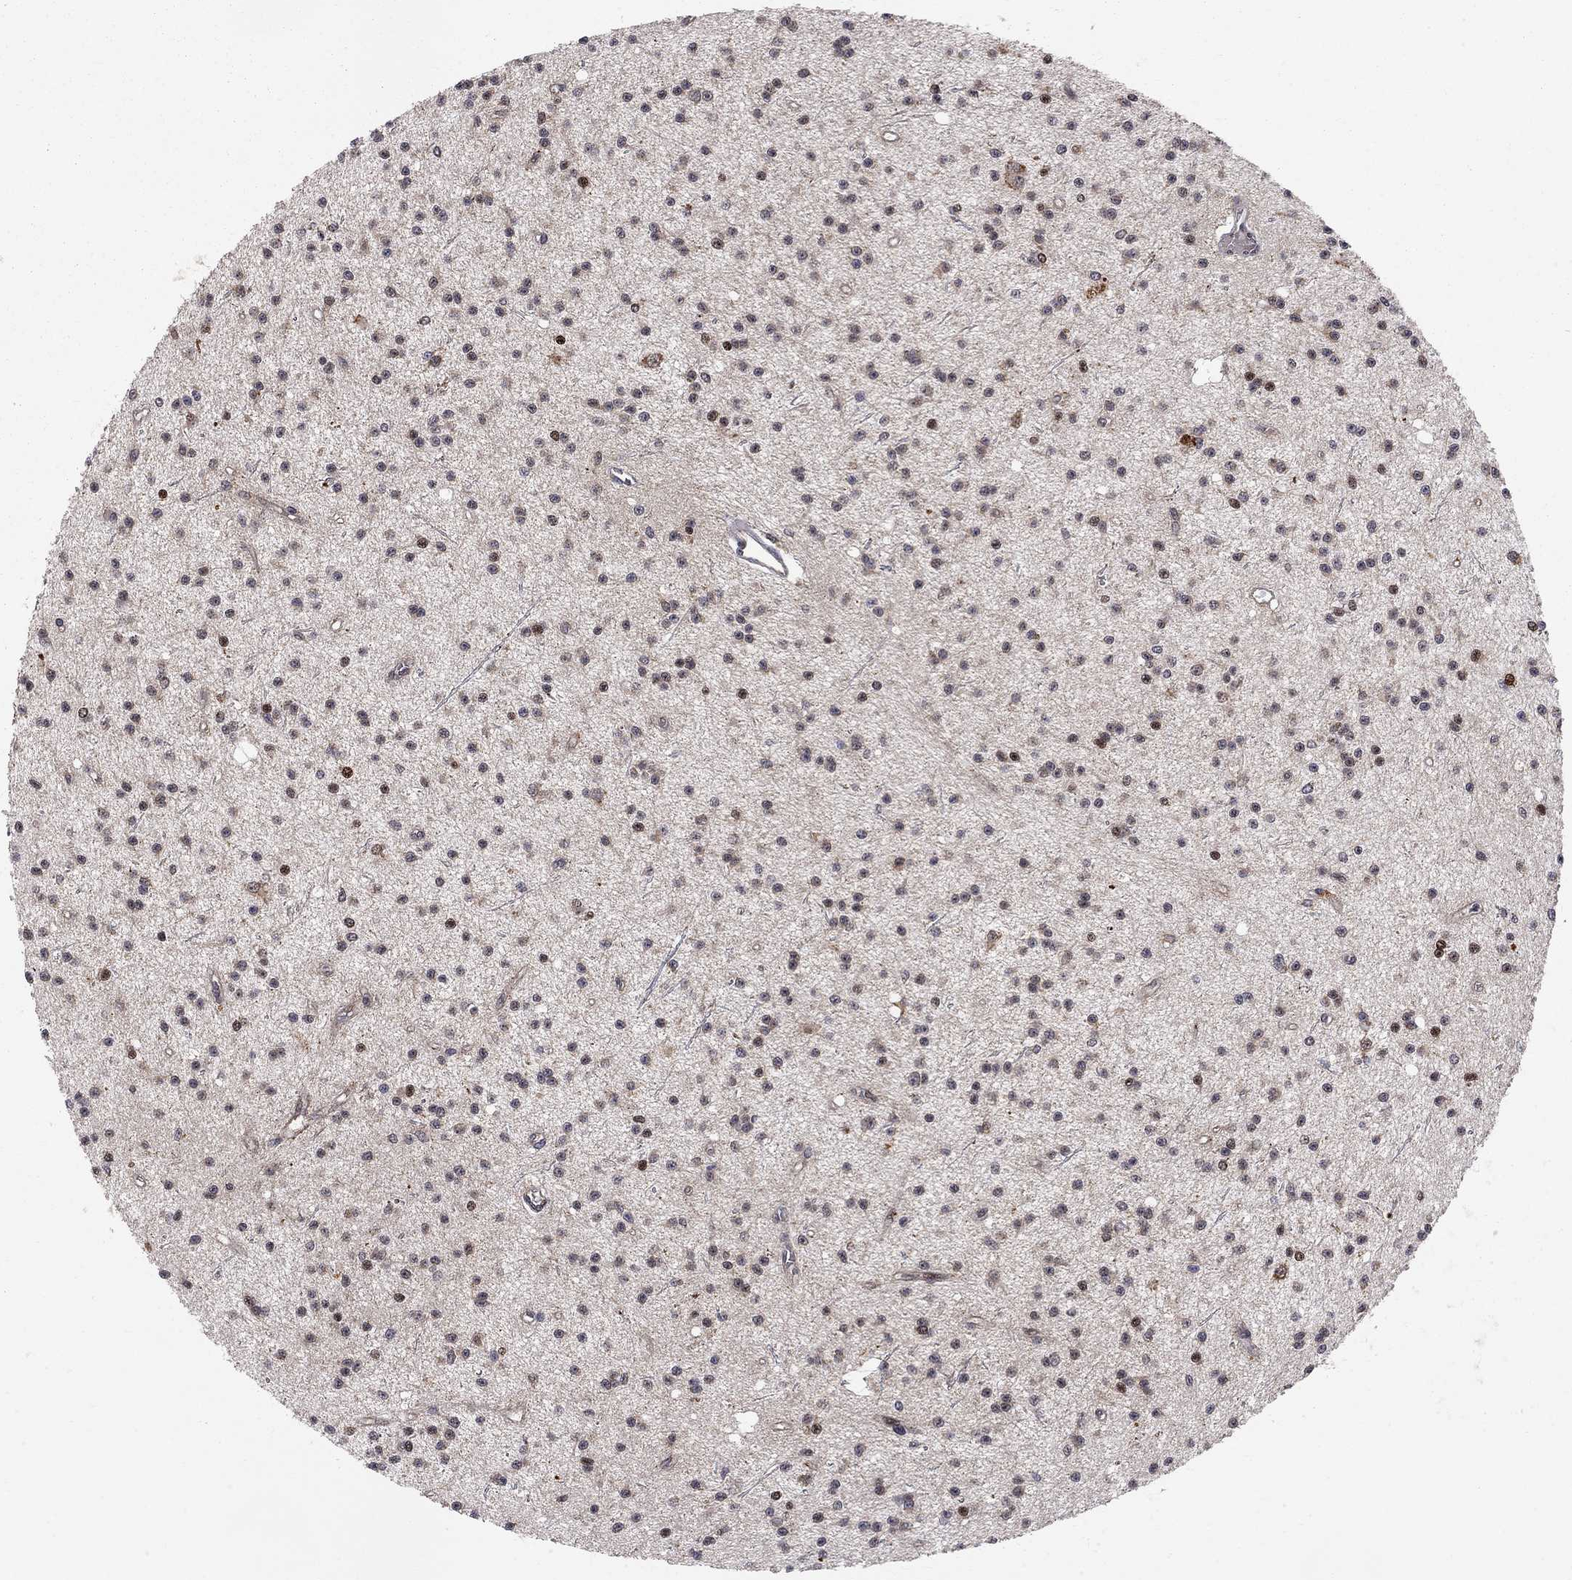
{"staining": {"intensity": "moderate", "quantity": "25%-75%", "location": "nuclear"}, "tissue": "glioma", "cell_type": "Tumor cells", "image_type": "cancer", "snomed": [{"axis": "morphology", "description": "Glioma, malignant, Low grade"}, {"axis": "topography", "description": "Brain"}], "caption": "Protein expression analysis of glioma shows moderate nuclear positivity in approximately 25%-75% of tumor cells. (Brightfield microscopy of DAB IHC at high magnification).", "gene": "ELOB", "patient": {"sex": "male", "age": 27}}